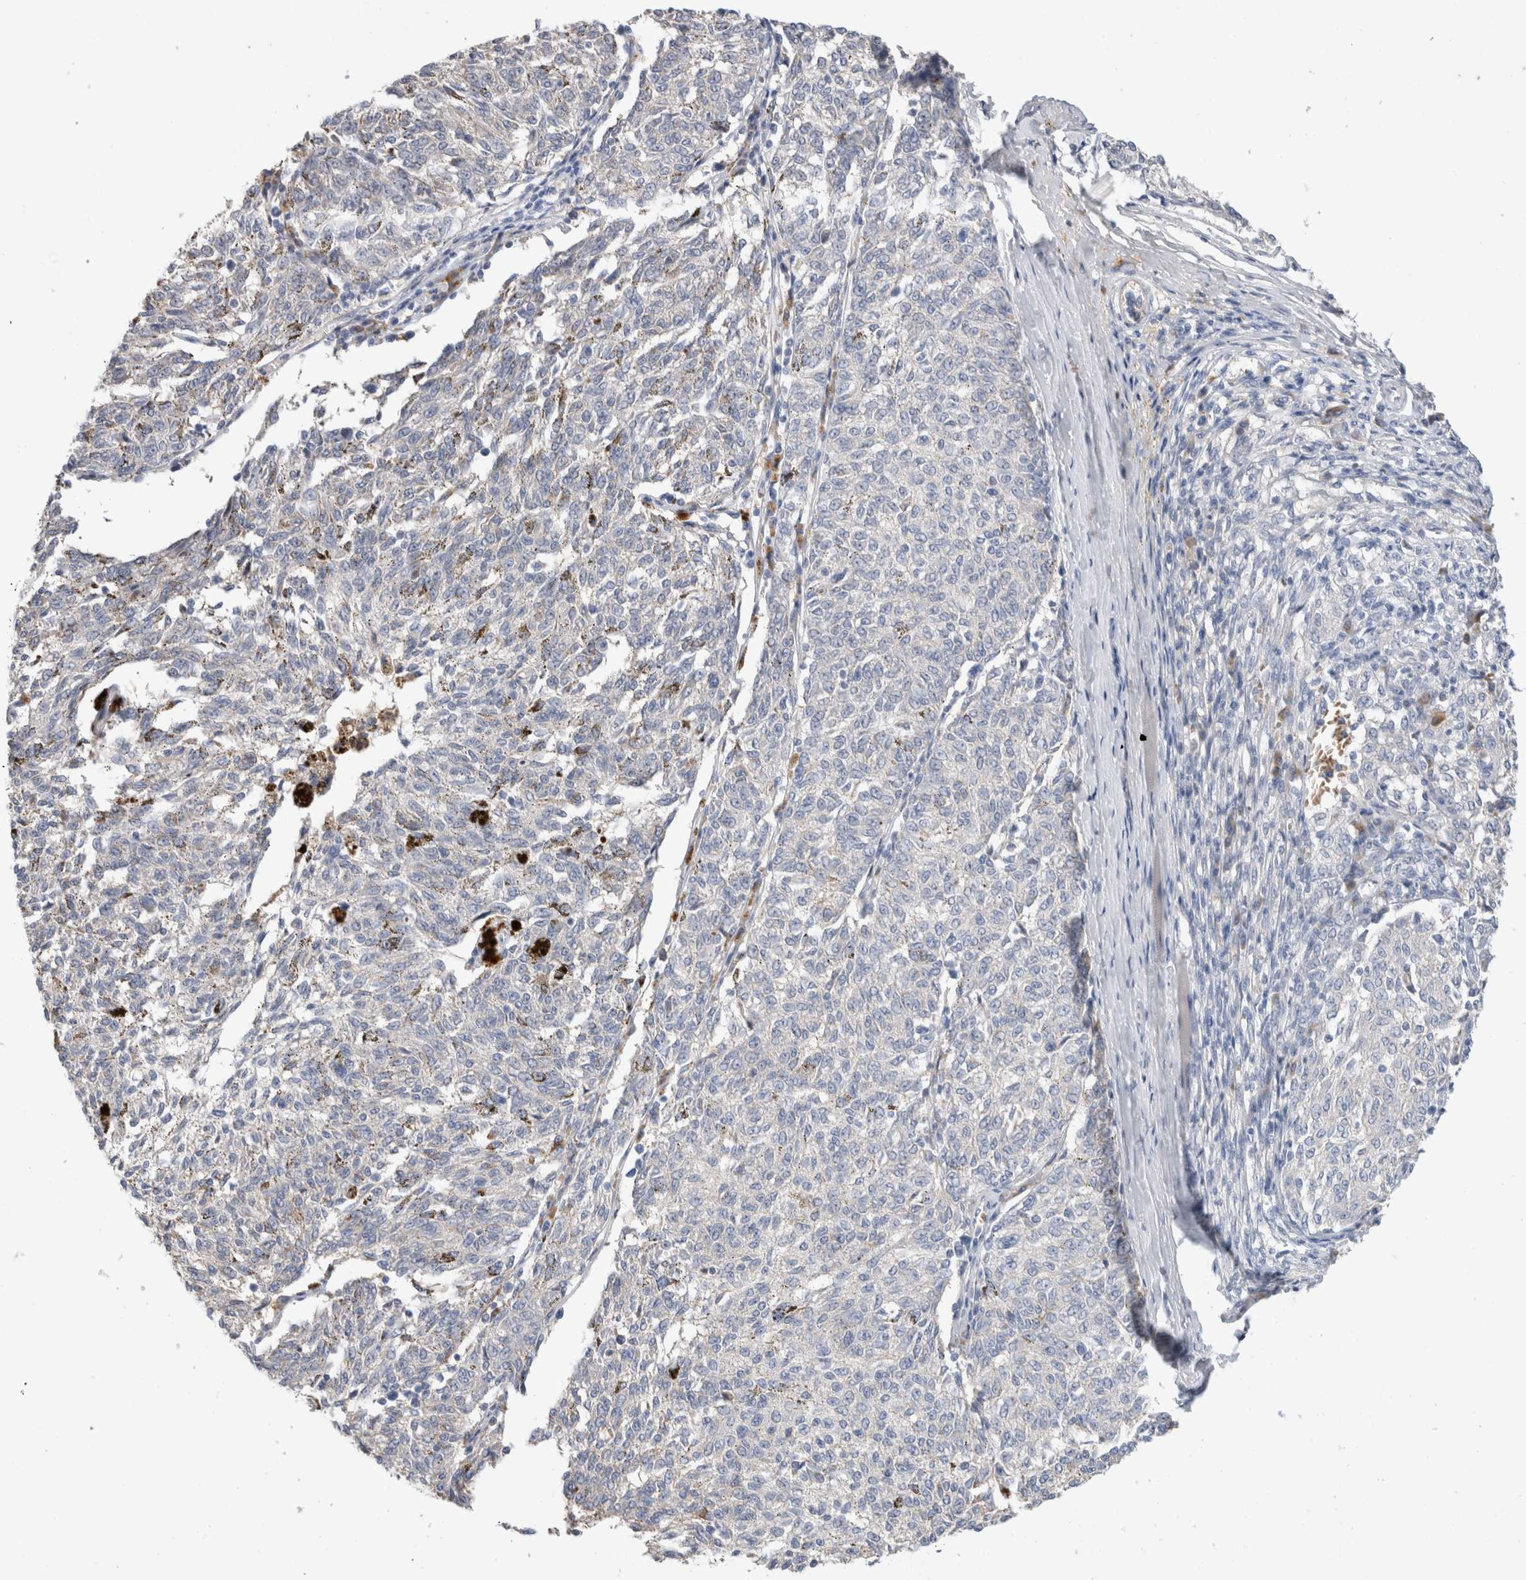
{"staining": {"intensity": "negative", "quantity": "none", "location": "none"}, "tissue": "melanoma", "cell_type": "Tumor cells", "image_type": "cancer", "snomed": [{"axis": "morphology", "description": "Malignant melanoma, NOS"}, {"axis": "topography", "description": "Skin"}], "caption": "IHC image of neoplastic tissue: human melanoma stained with DAB (3,3'-diaminobenzidine) exhibits no significant protein positivity in tumor cells.", "gene": "SCGB1A1", "patient": {"sex": "female", "age": 72}}